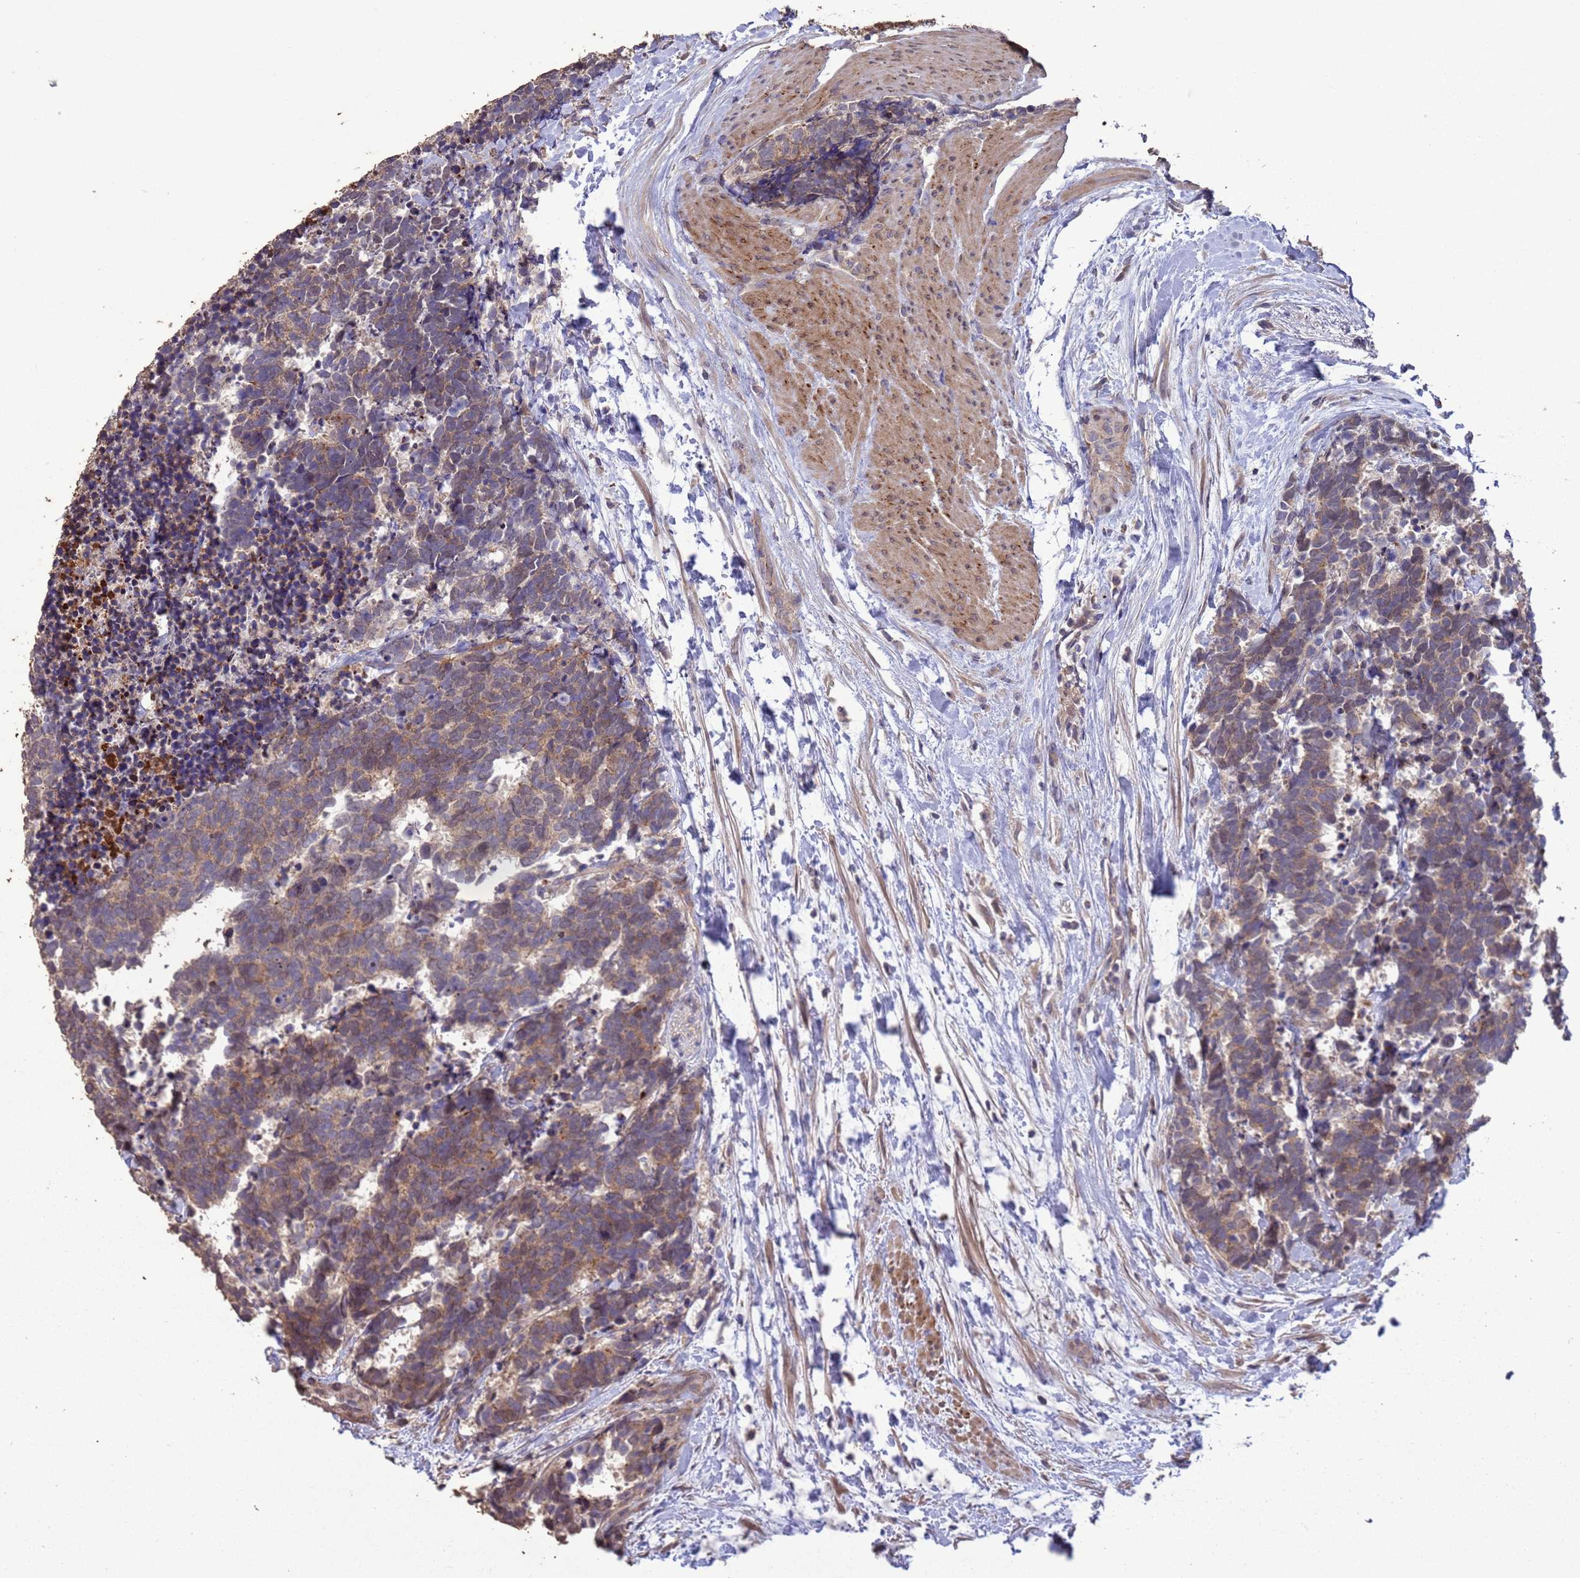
{"staining": {"intensity": "moderate", "quantity": ">75%", "location": "cytoplasmic/membranous"}, "tissue": "carcinoid", "cell_type": "Tumor cells", "image_type": "cancer", "snomed": [{"axis": "morphology", "description": "Carcinoma, NOS"}, {"axis": "morphology", "description": "Carcinoid, malignant, NOS"}, {"axis": "topography", "description": "Prostate"}], "caption": "Immunohistochemical staining of human carcinoid exhibits moderate cytoplasmic/membranous protein expression in about >75% of tumor cells.", "gene": "SLC9B2", "patient": {"sex": "male", "age": 57}}